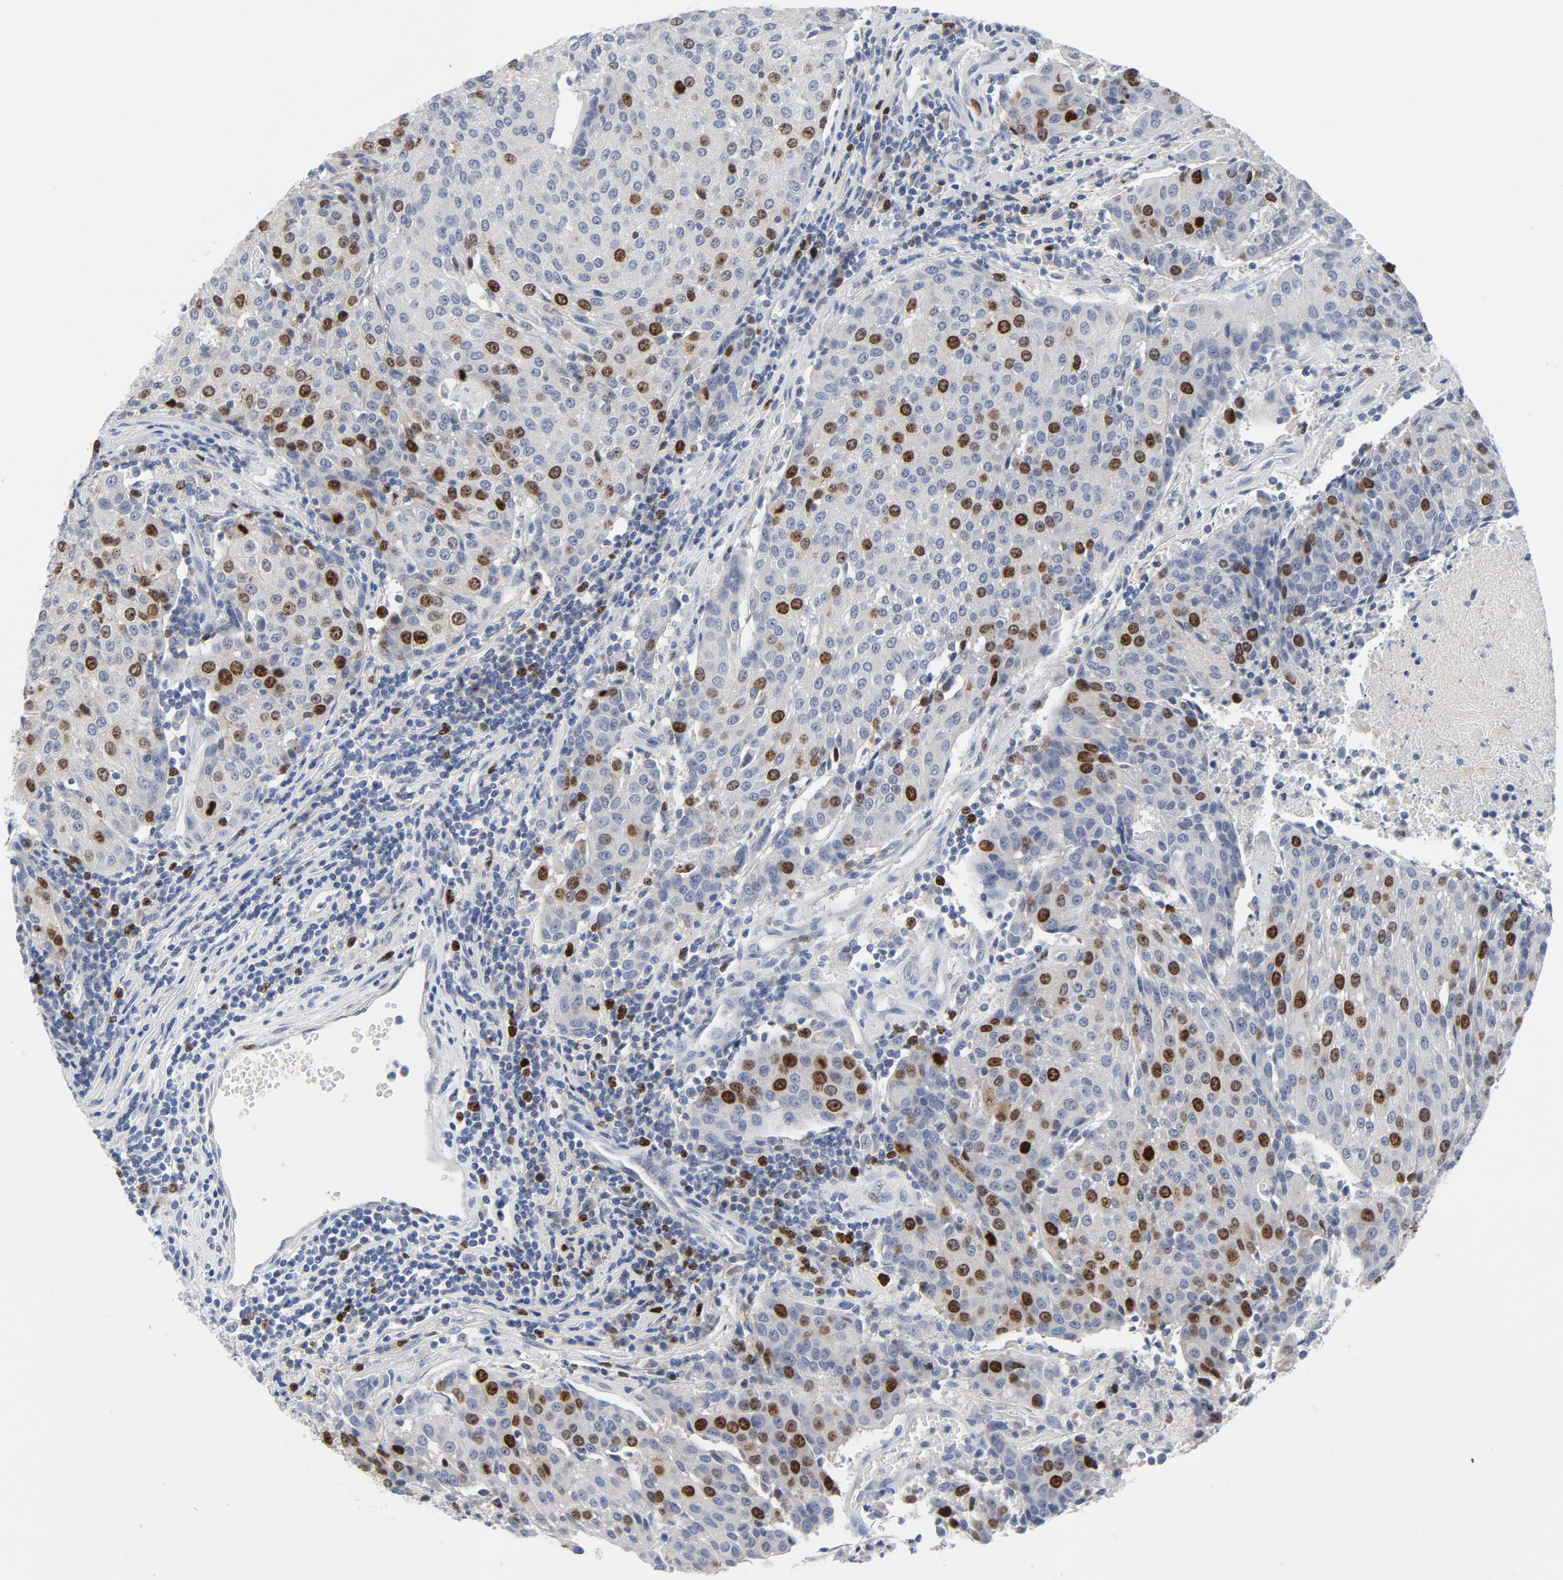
{"staining": {"intensity": "moderate", "quantity": "<25%", "location": "nuclear"}, "tissue": "urothelial cancer", "cell_type": "Tumor cells", "image_type": "cancer", "snomed": [{"axis": "morphology", "description": "Urothelial carcinoma, High grade"}, {"axis": "topography", "description": "Urinary bladder"}], "caption": "Immunohistochemical staining of human urothelial cancer displays low levels of moderate nuclear protein positivity in about <25% of tumor cells.", "gene": "BIRC5", "patient": {"sex": "female", "age": 85}}